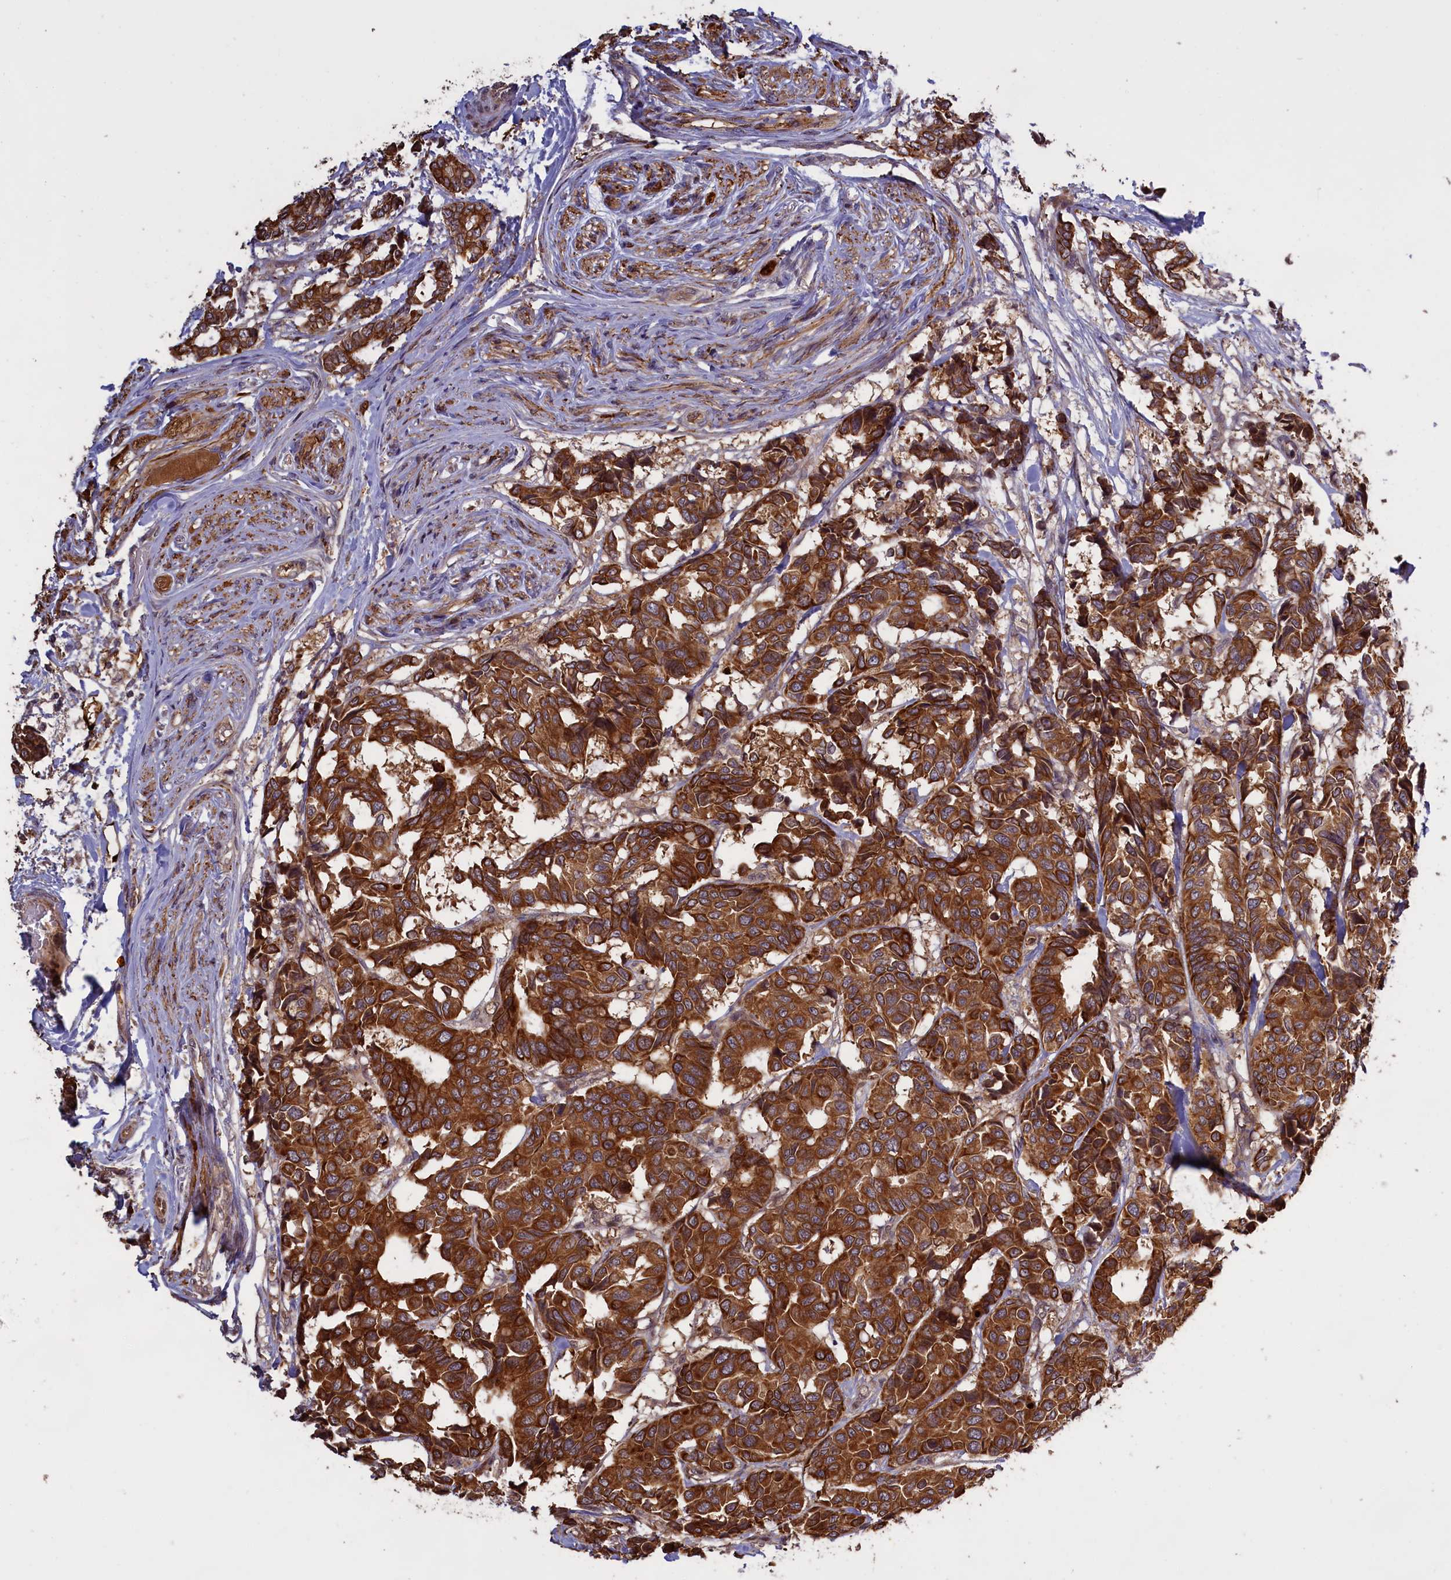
{"staining": {"intensity": "strong", "quantity": ">75%", "location": "cytoplasmic/membranous"}, "tissue": "breast cancer", "cell_type": "Tumor cells", "image_type": "cancer", "snomed": [{"axis": "morphology", "description": "Duct carcinoma"}, {"axis": "topography", "description": "Breast"}], "caption": "A histopathology image of human intraductal carcinoma (breast) stained for a protein demonstrates strong cytoplasmic/membranous brown staining in tumor cells.", "gene": "DENND1B", "patient": {"sex": "female", "age": 87}}